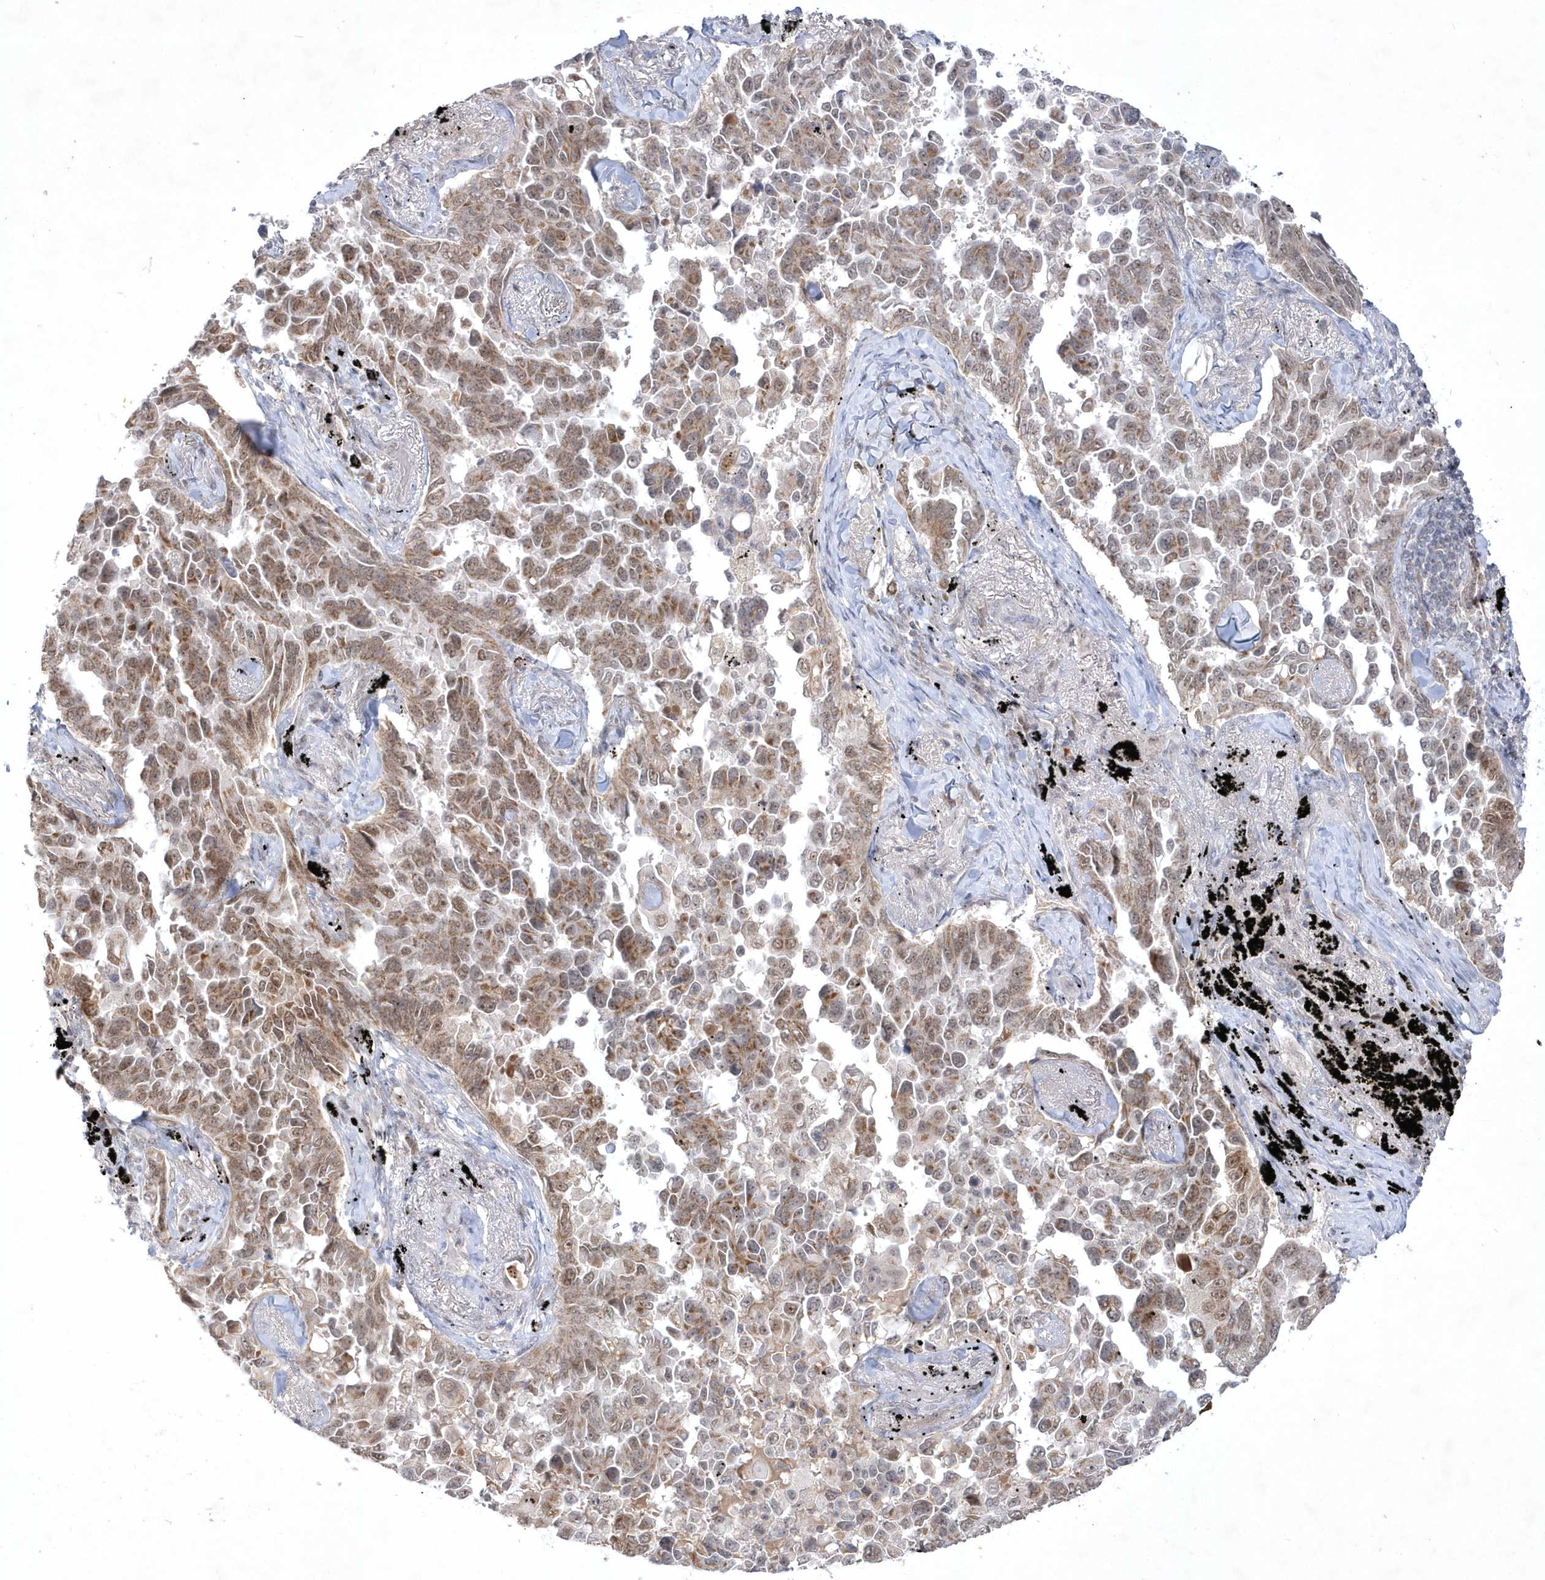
{"staining": {"intensity": "moderate", "quantity": ">75%", "location": "cytoplasmic/membranous,nuclear"}, "tissue": "lung cancer", "cell_type": "Tumor cells", "image_type": "cancer", "snomed": [{"axis": "morphology", "description": "Adenocarcinoma, NOS"}, {"axis": "topography", "description": "Lung"}], "caption": "This is an image of immunohistochemistry staining of lung adenocarcinoma, which shows moderate expression in the cytoplasmic/membranous and nuclear of tumor cells.", "gene": "CPSF3", "patient": {"sex": "female", "age": 67}}